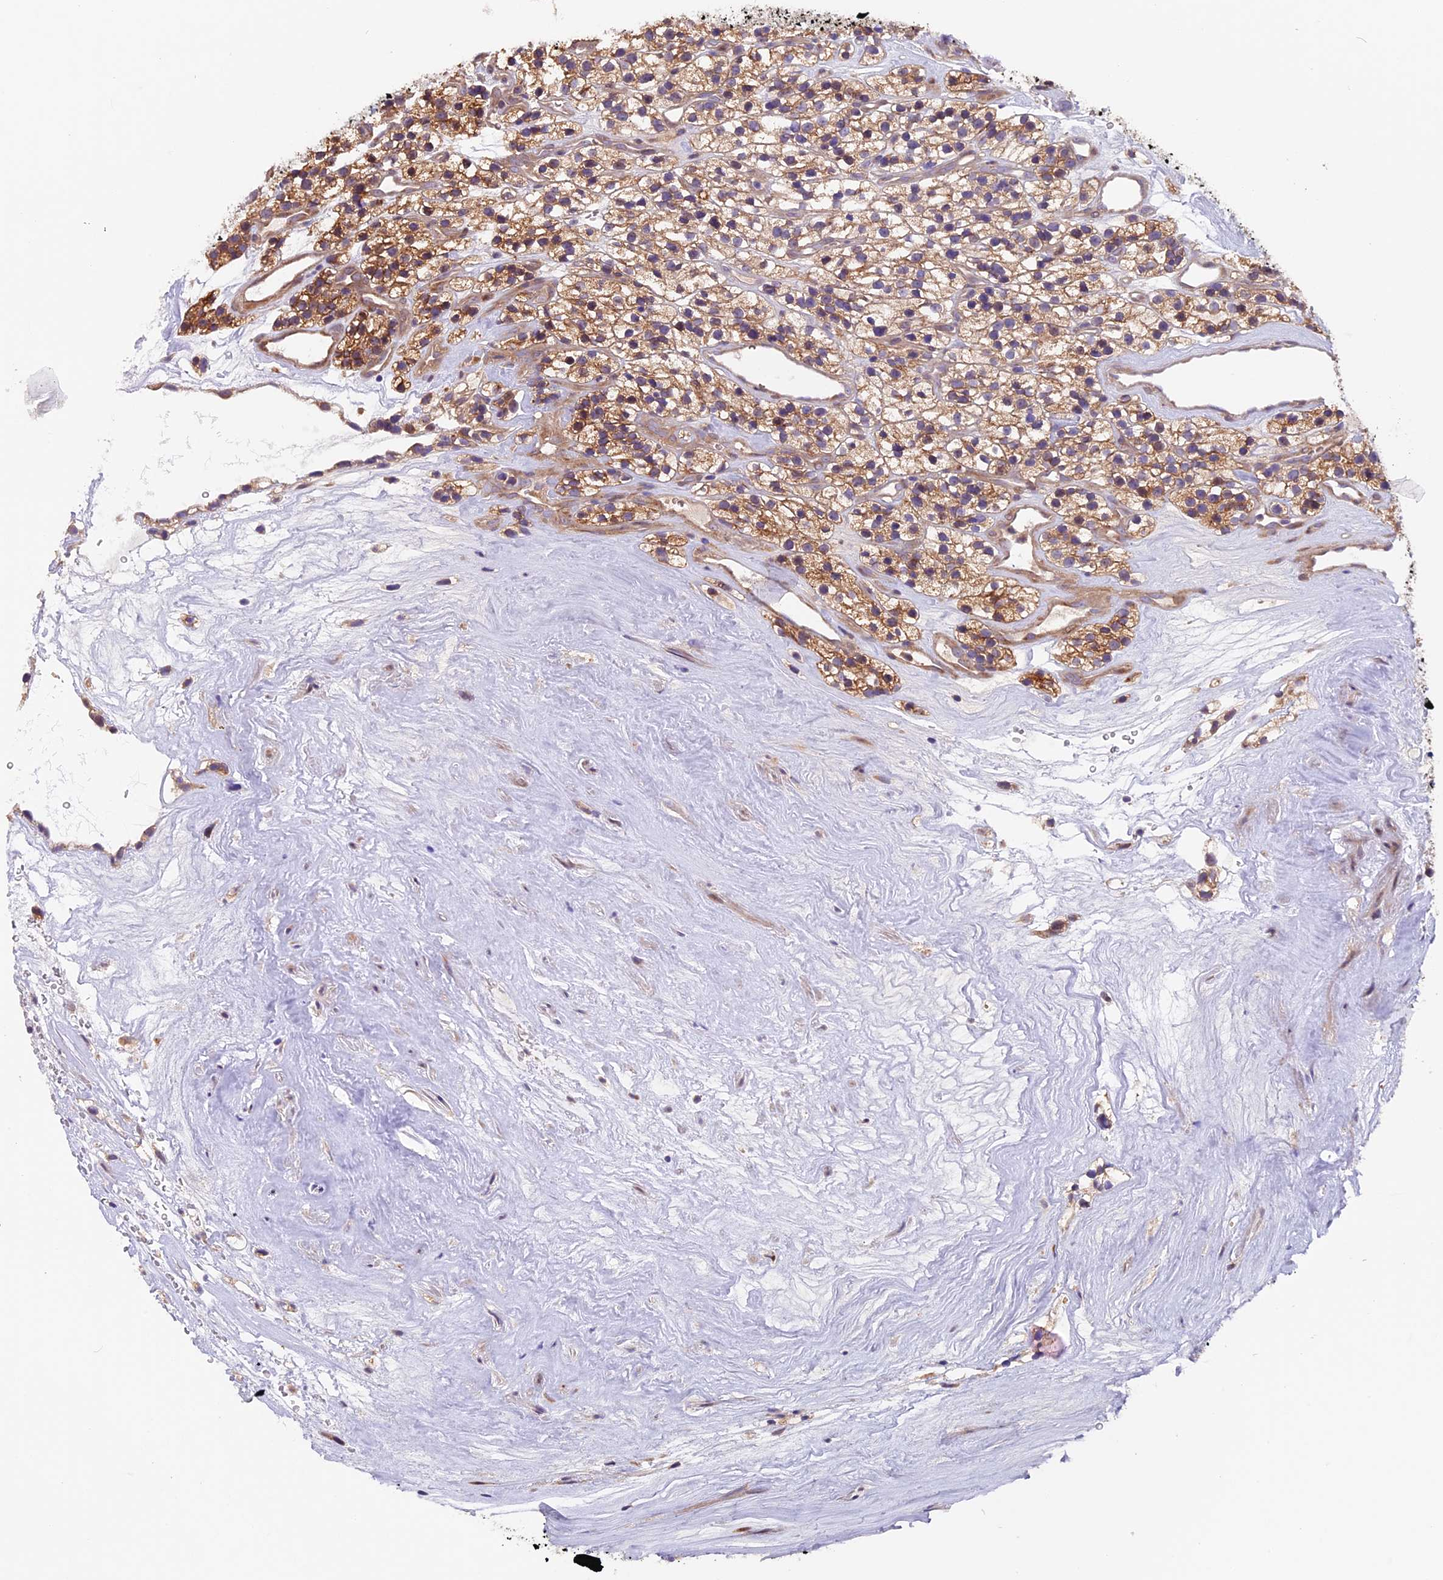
{"staining": {"intensity": "moderate", "quantity": "<25%", "location": "cytoplasmic/membranous"}, "tissue": "renal cancer", "cell_type": "Tumor cells", "image_type": "cancer", "snomed": [{"axis": "morphology", "description": "Adenocarcinoma, NOS"}, {"axis": "topography", "description": "Kidney"}], "caption": "A low amount of moderate cytoplasmic/membranous expression is present in approximately <25% of tumor cells in renal adenocarcinoma tissue.", "gene": "NCK2", "patient": {"sex": "female", "age": 57}}